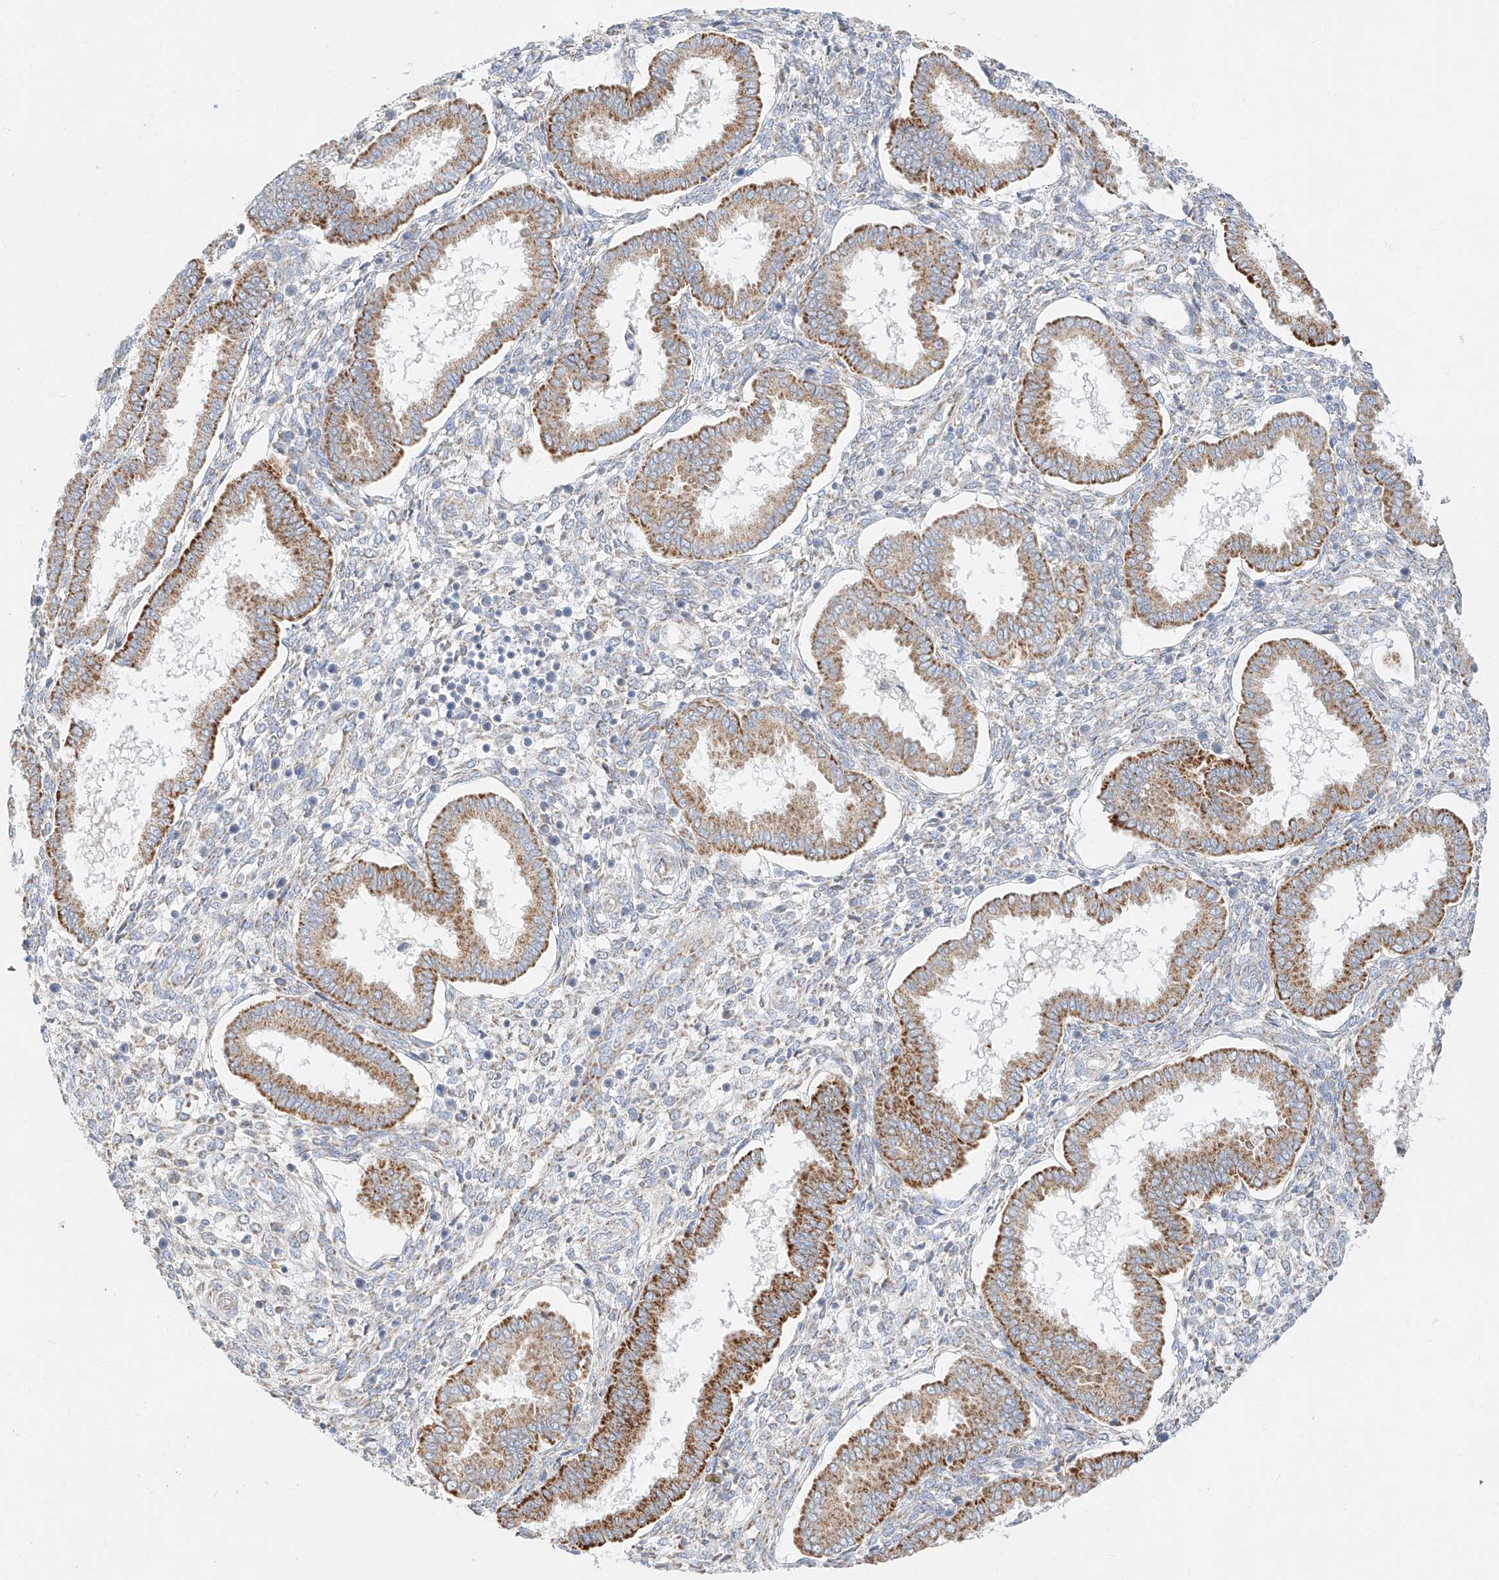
{"staining": {"intensity": "moderate", "quantity": "<25%", "location": "cytoplasmic/membranous"}, "tissue": "endometrium", "cell_type": "Cells in endometrial stroma", "image_type": "normal", "snomed": [{"axis": "morphology", "description": "Normal tissue, NOS"}, {"axis": "topography", "description": "Endometrium"}], "caption": "A high-resolution image shows immunohistochemistry staining of normal endometrium, which exhibits moderate cytoplasmic/membranous staining in approximately <25% of cells in endometrial stroma.", "gene": "CST9", "patient": {"sex": "female", "age": 24}}